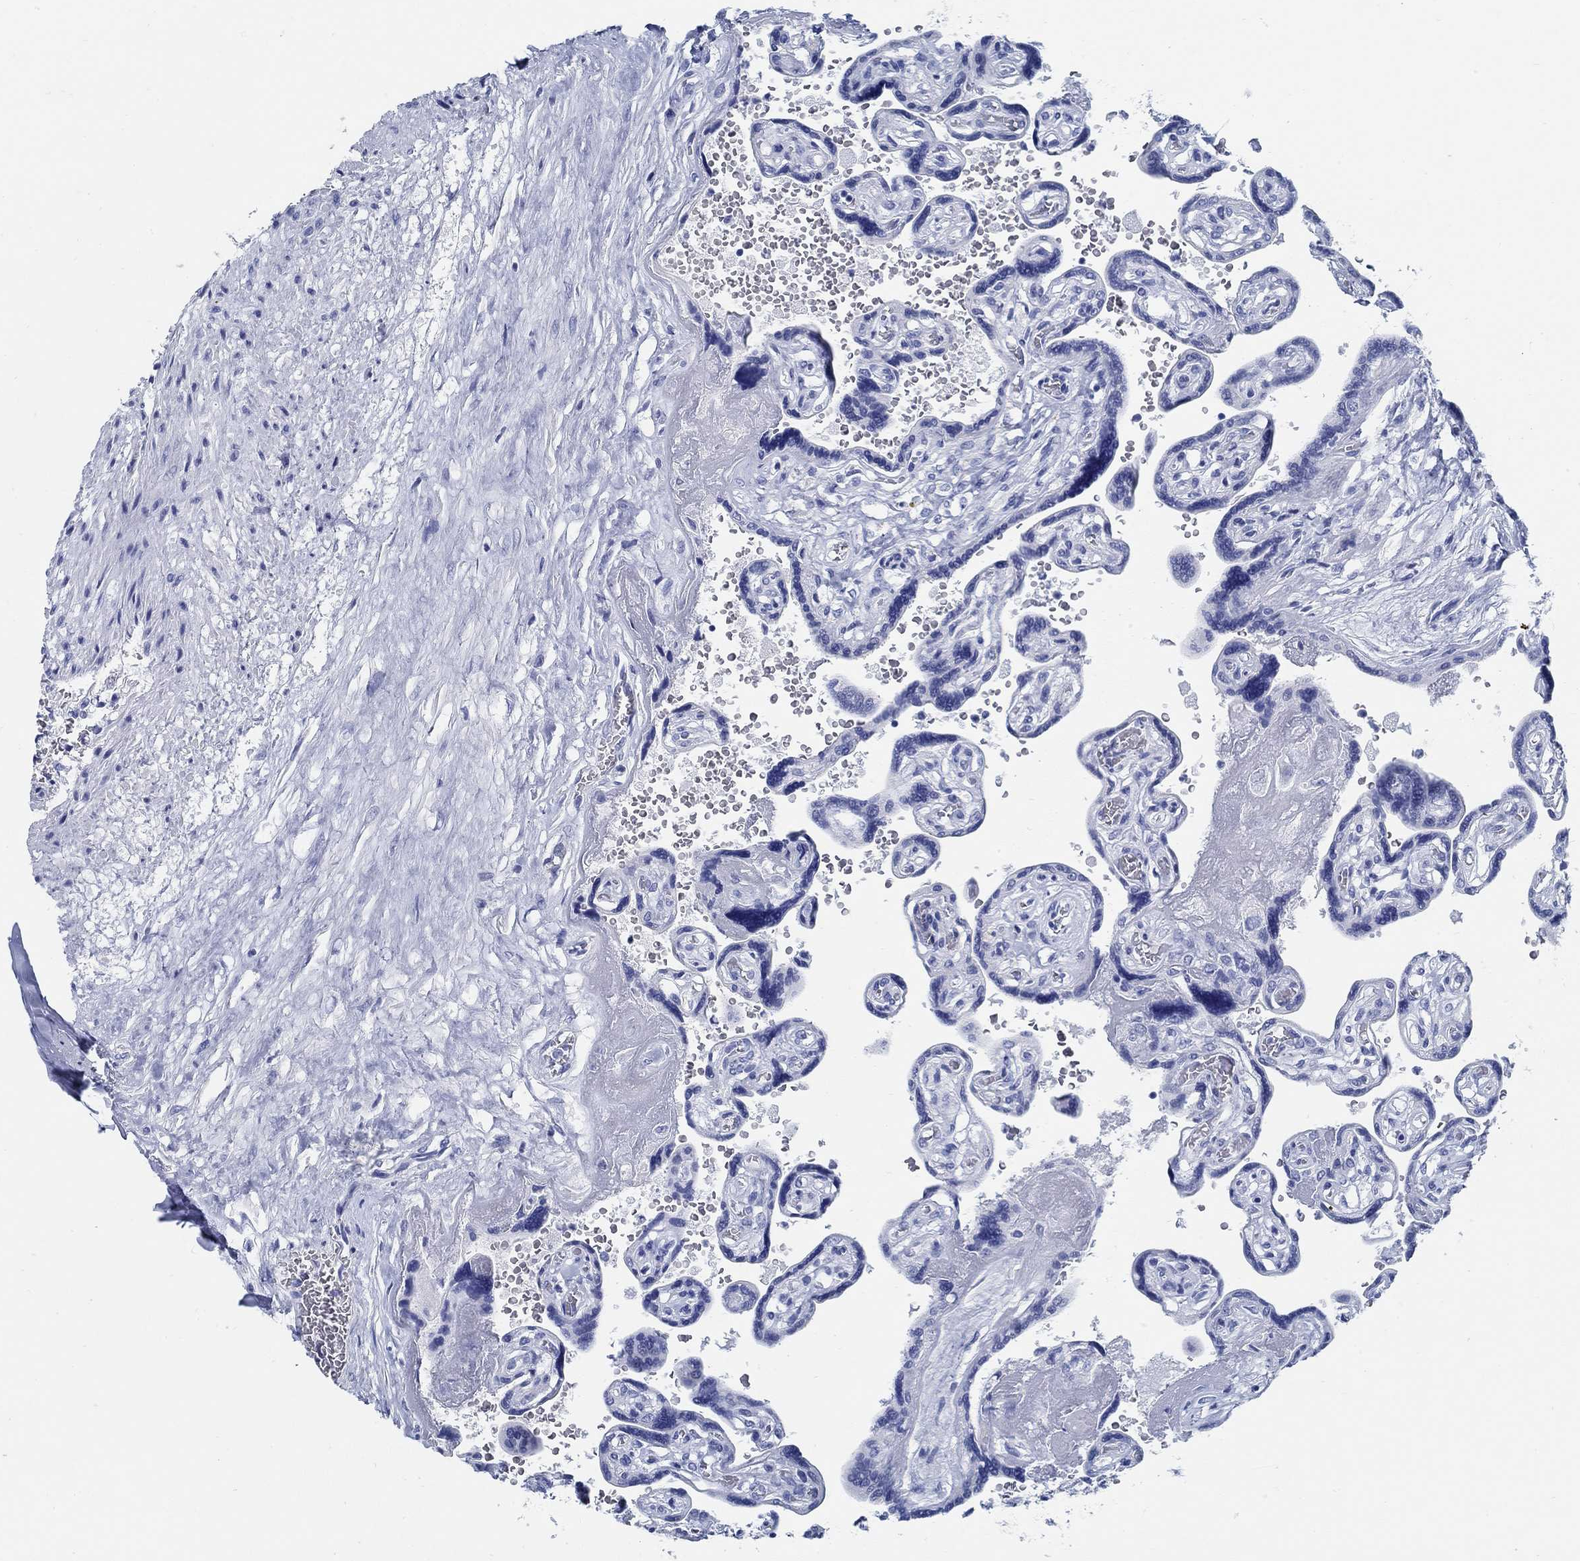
{"staining": {"intensity": "negative", "quantity": "none", "location": "none"}, "tissue": "placenta", "cell_type": "Decidual cells", "image_type": "normal", "snomed": [{"axis": "morphology", "description": "Normal tissue, NOS"}, {"axis": "topography", "description": "Placenta"}], "caption": "This is an IHC photomicrograph of benign human placenta. There is no positivity in decidual cells.", "gene": "SLC45A1", "patient": {"sex": "female", "age": 32}}